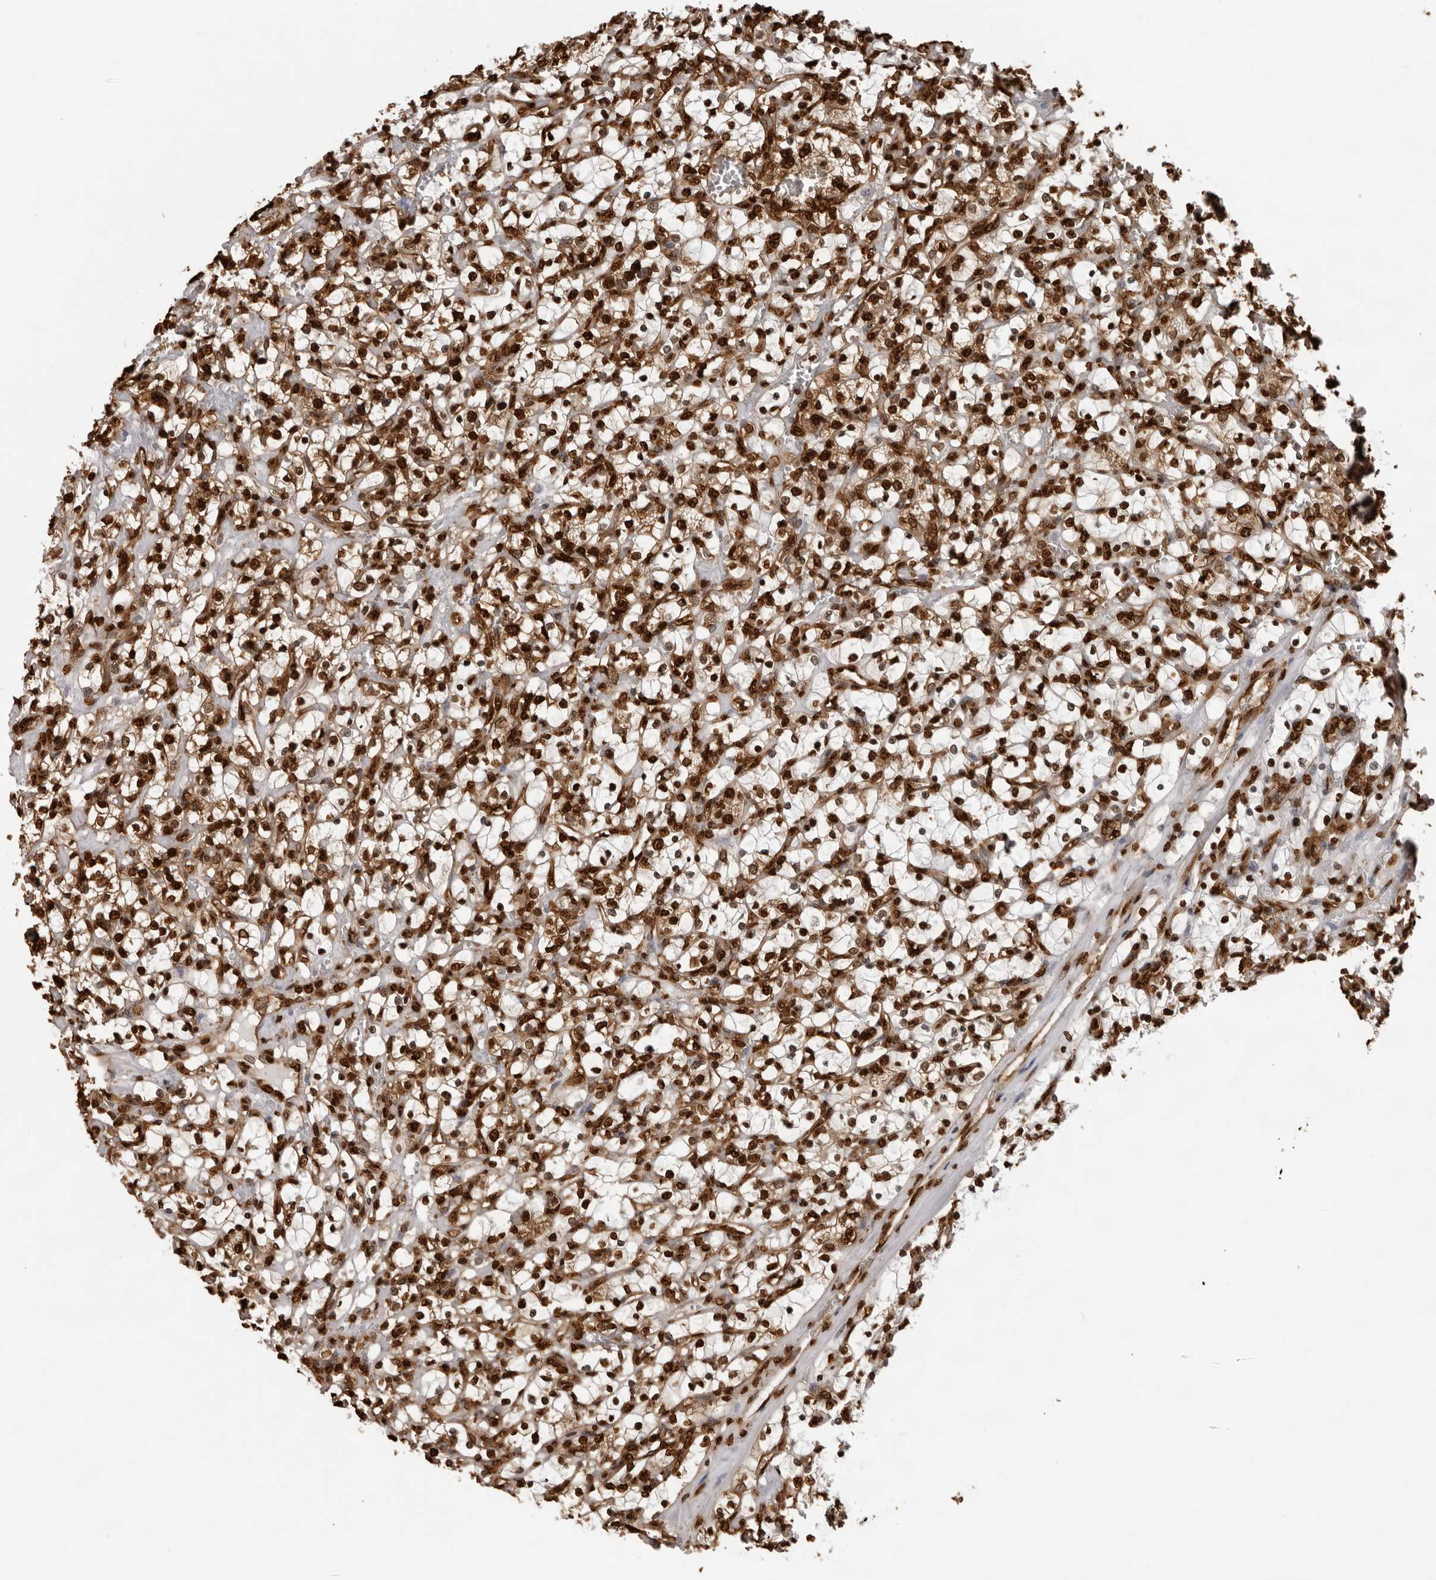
{"staining": {"intensity": "strong", "quantity": ">75%", "location": "cytoplasmic/membranous,nuclear"}, "tissue": "renal cancer", "cell_type": "Tumor cells", "image_type": "cancer", "snomed": [{"axis": "morphology", "description": "Adenocarcinoma, NOS"}, {"axis": "topography", "description": "Kidney"}], "caption": "Immunohistochemistry (IHC) histopathology image of renal cancer stained for a protein (brown), which demonstrates high levels of strong cytoplasmic/membranous and nuclear staining in about >75% of tumor cells.", "gene": "ZFP91", "patient": {"sex": "female", "age": 69}}